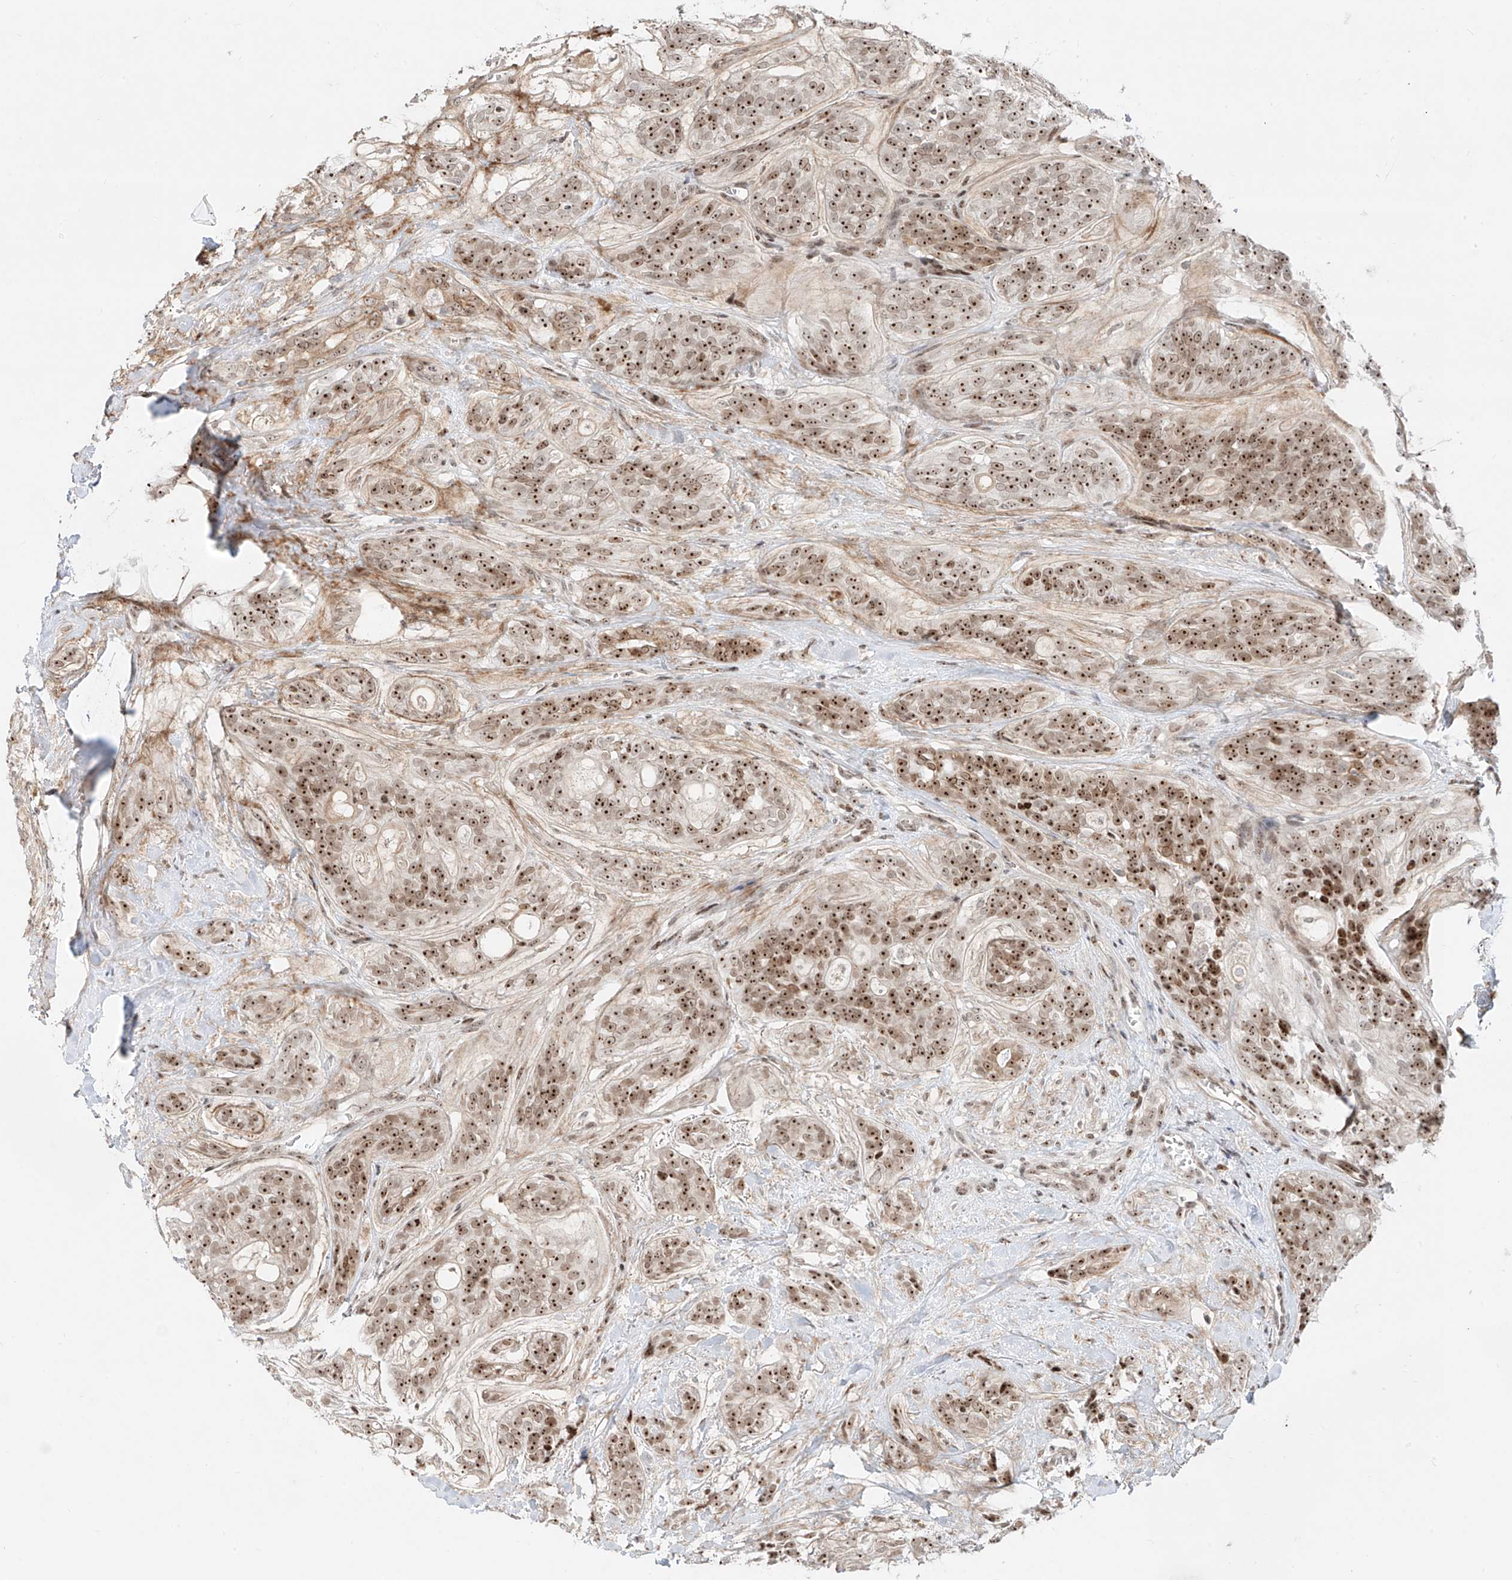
{"staining": {"intensity": "strong", "quantity": "25%-75%", "location": "cytoplasmic/membranous,nuclear"}, "tissue": "head and neck cancer", "cell_type": "Tumor cells", "image_type": "cancer", "snomed": [{"axis": "morphology", "description": "Adenocarcinoma, NOS"}, {"axis": "topography", "description": "Head-Neck"}], "caption": "The photomicrograph demonstrates staining of head and neck adenocarcinoma, revealing strong cytoplasmic/membranous and nuclear protein expression (brown color) within tumor cells. Immunohistochemistry (ihc) stains the protein in brown and the nuclei are stained blue.", "gene": "ZNF512", "patient": {"sex": "male", "age": 66}}